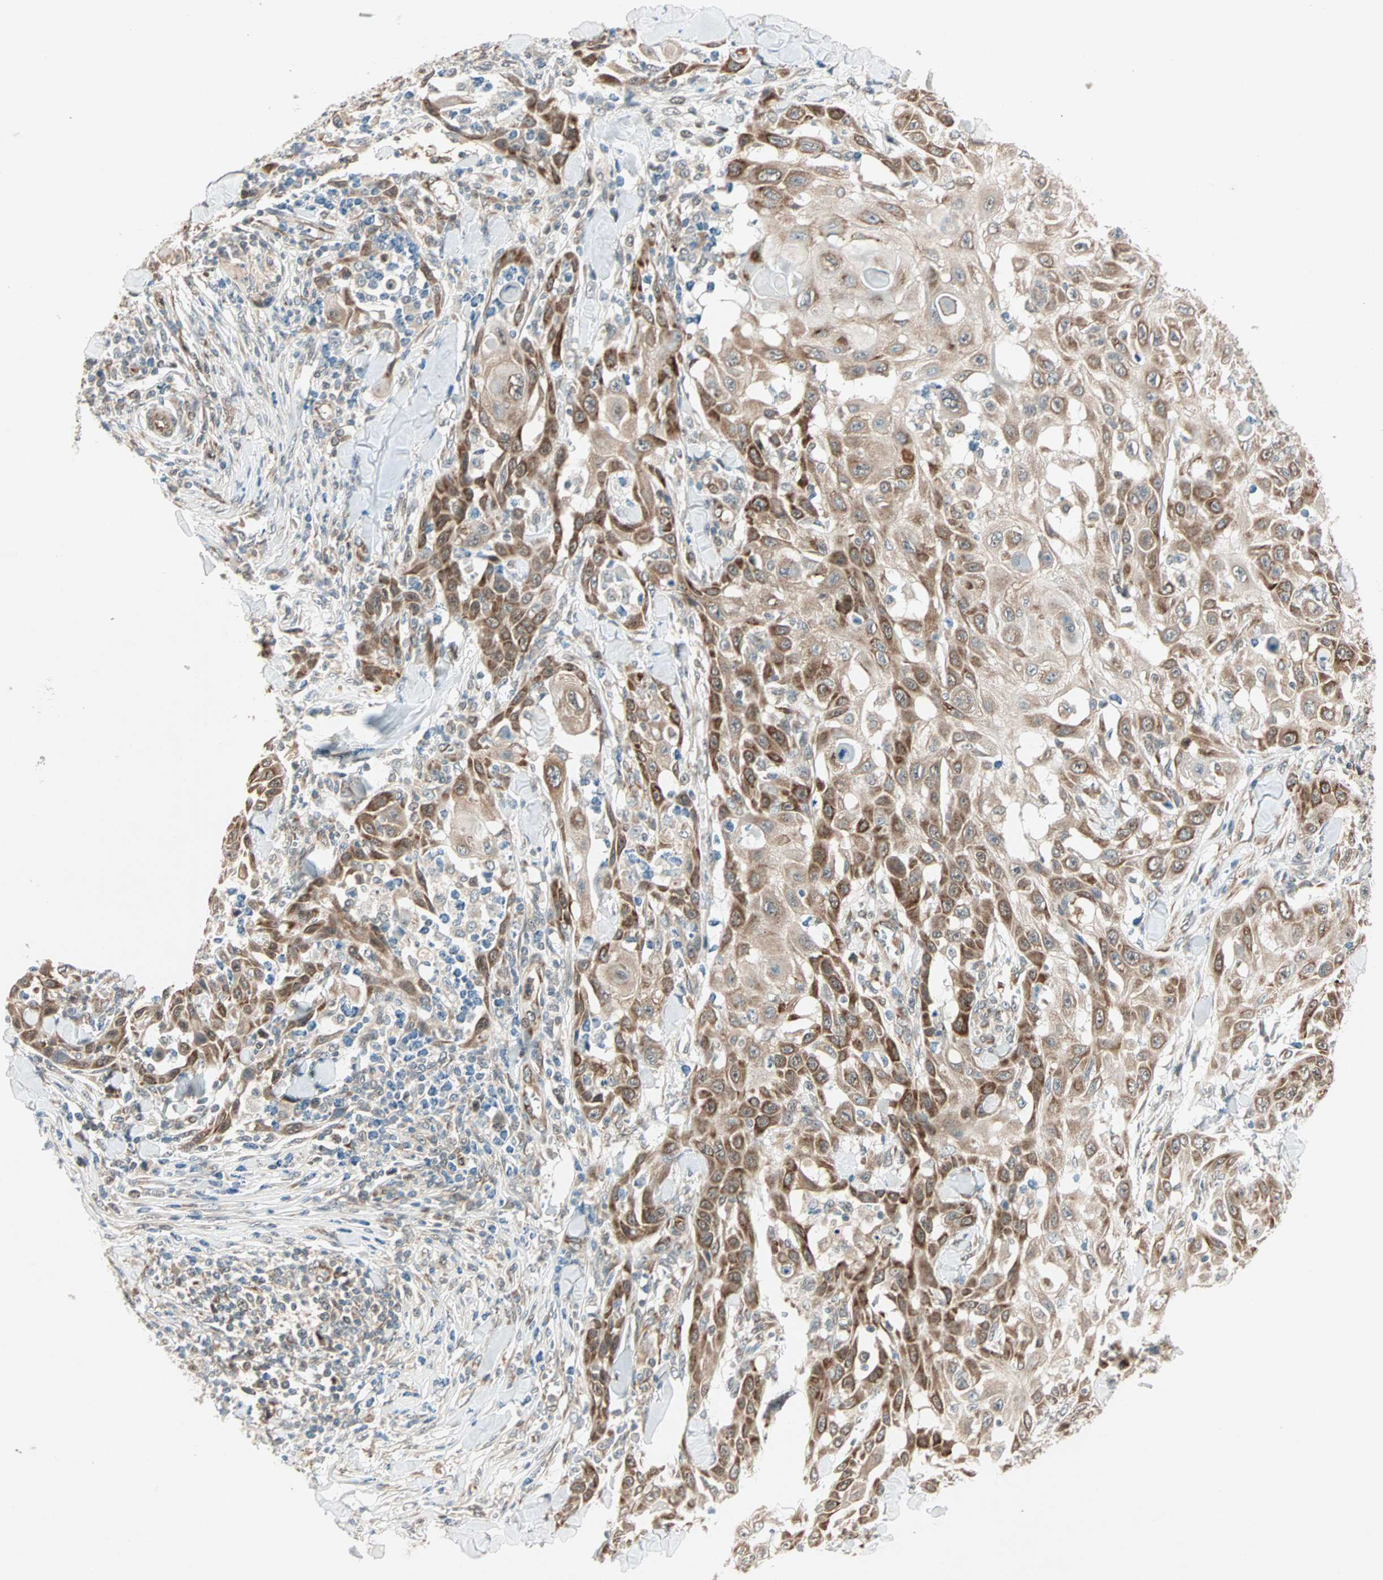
{"staining": {"intensity": "strong", "quantity": ">75%", "location": "cytoplasmic/membranous"}, "tissue": "skin cancer", "cell_type": "Tumor cells", "image_type": "cancer", "snomed": [{"axis": "morphology", "description": "Squamous cell carcinoma, NOS"}, {"axis": "topography", "description": "Skin"}], "caption": "Immunohistochemistry staining of skin squamous cell carcinoma, which shows high levels of strong cytoplasmic/membranous positivity in about >75% of tumor cells indicating strong cytoplasmic/membranous protein expression. The staining was performed using DAB (3,3'-diaminobenzidine) (brown) for protein detection and nuclei were counterstained in hematoxylin (blue).", "gene": "ZNF37A", "patient": {"sex": "male", "age": 24}}